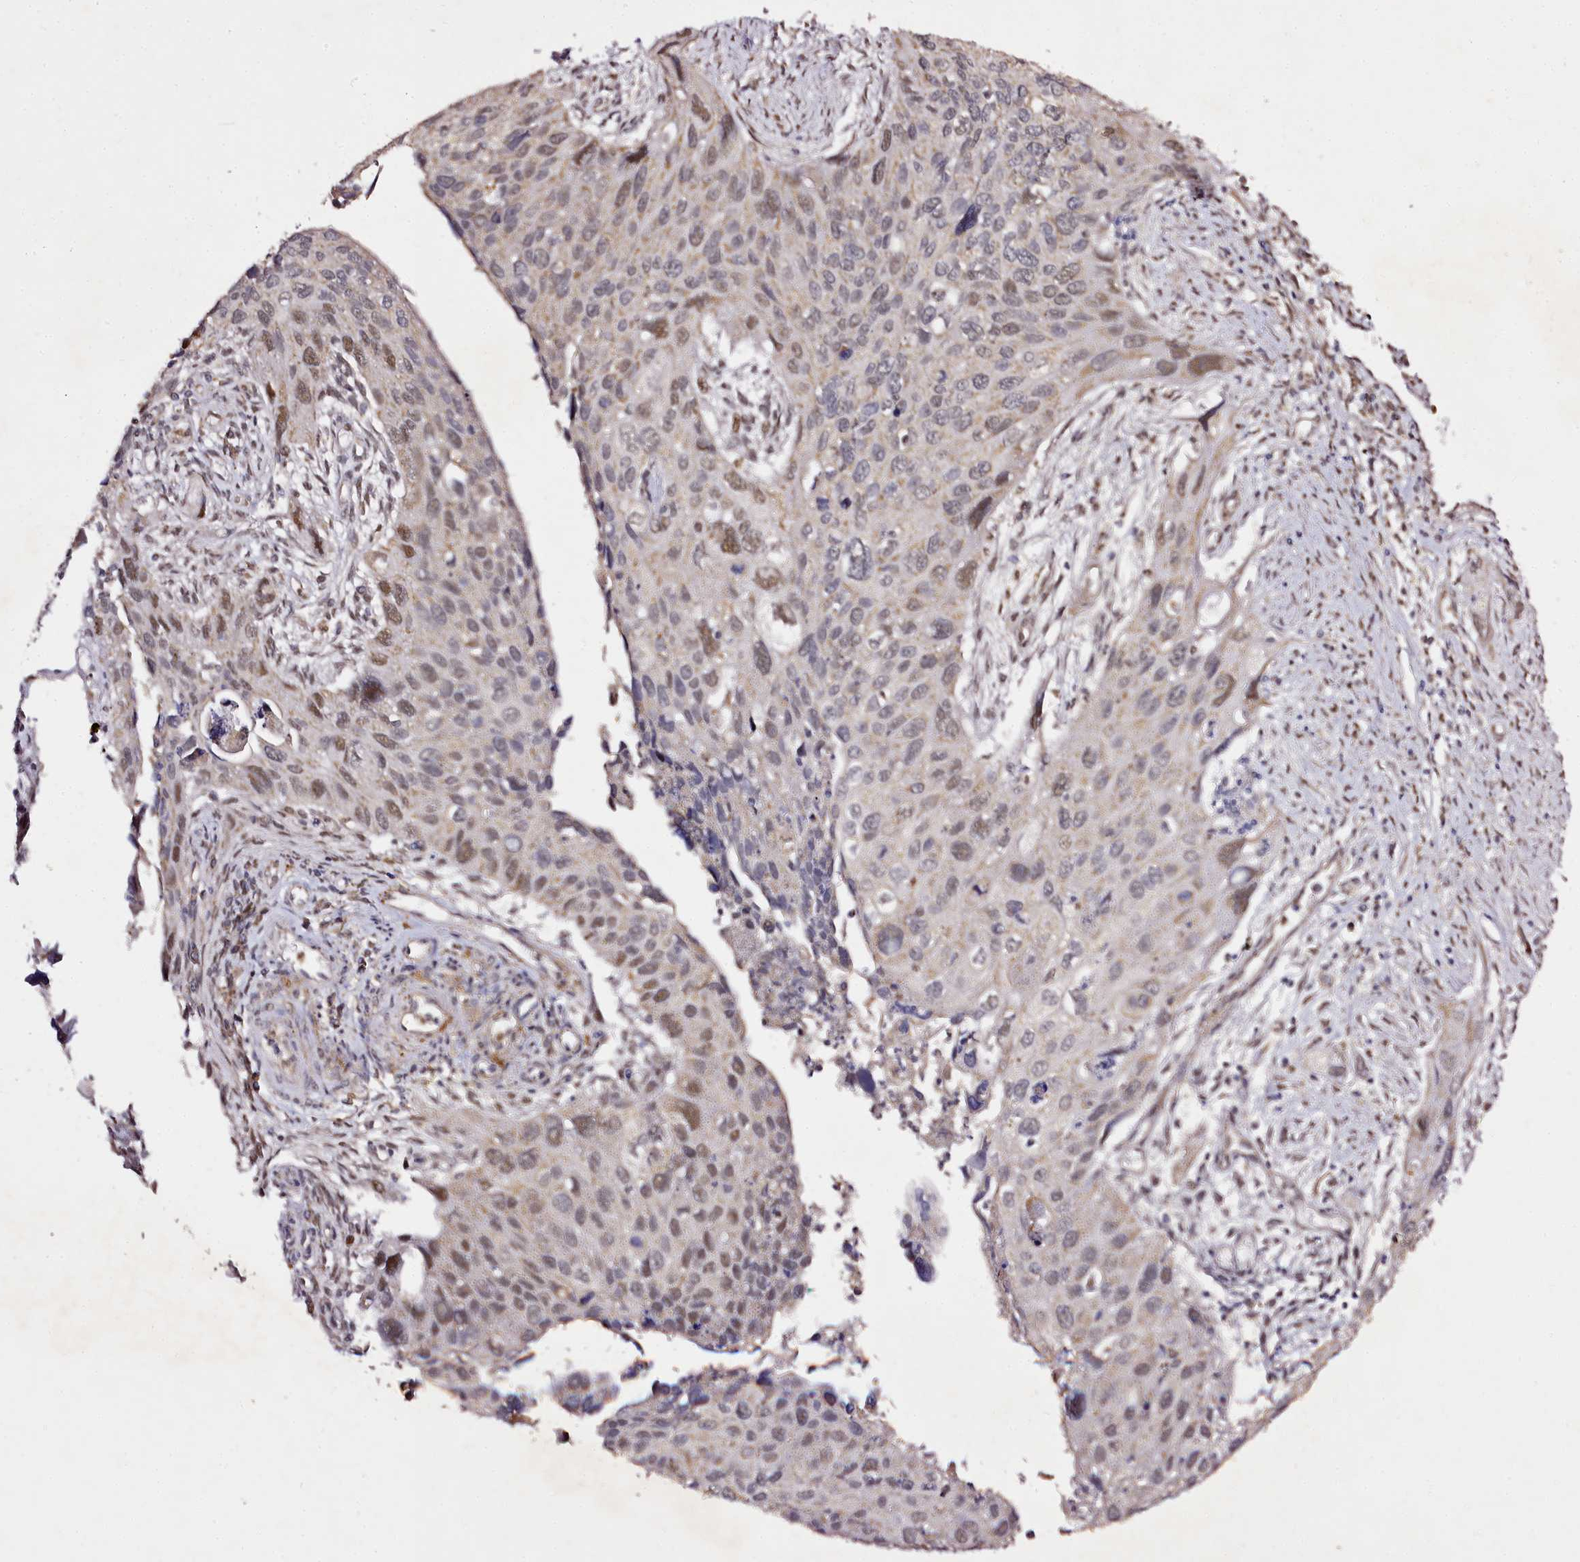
{"staining": {"intensity": "moderate", "quantity": "<25%", "location": "nuclear"}, "tissue": "cervical cancer", "cell_type": "Tumor cells", "image_type": "cancer", "snomed": [{"axis": "morphology", "description": "Squamous cell carcinoma, NOS"}, {"axis": "topography", "description": "Cervix"}], "caption": "A histopathology image of cervical cancer (squamous cell carcinoma) stained for a protein reveals moderate nuclear brown staining in tumor cells.", "gene": "EDIL3", "patient": {"sex": "female", "age": 55}}